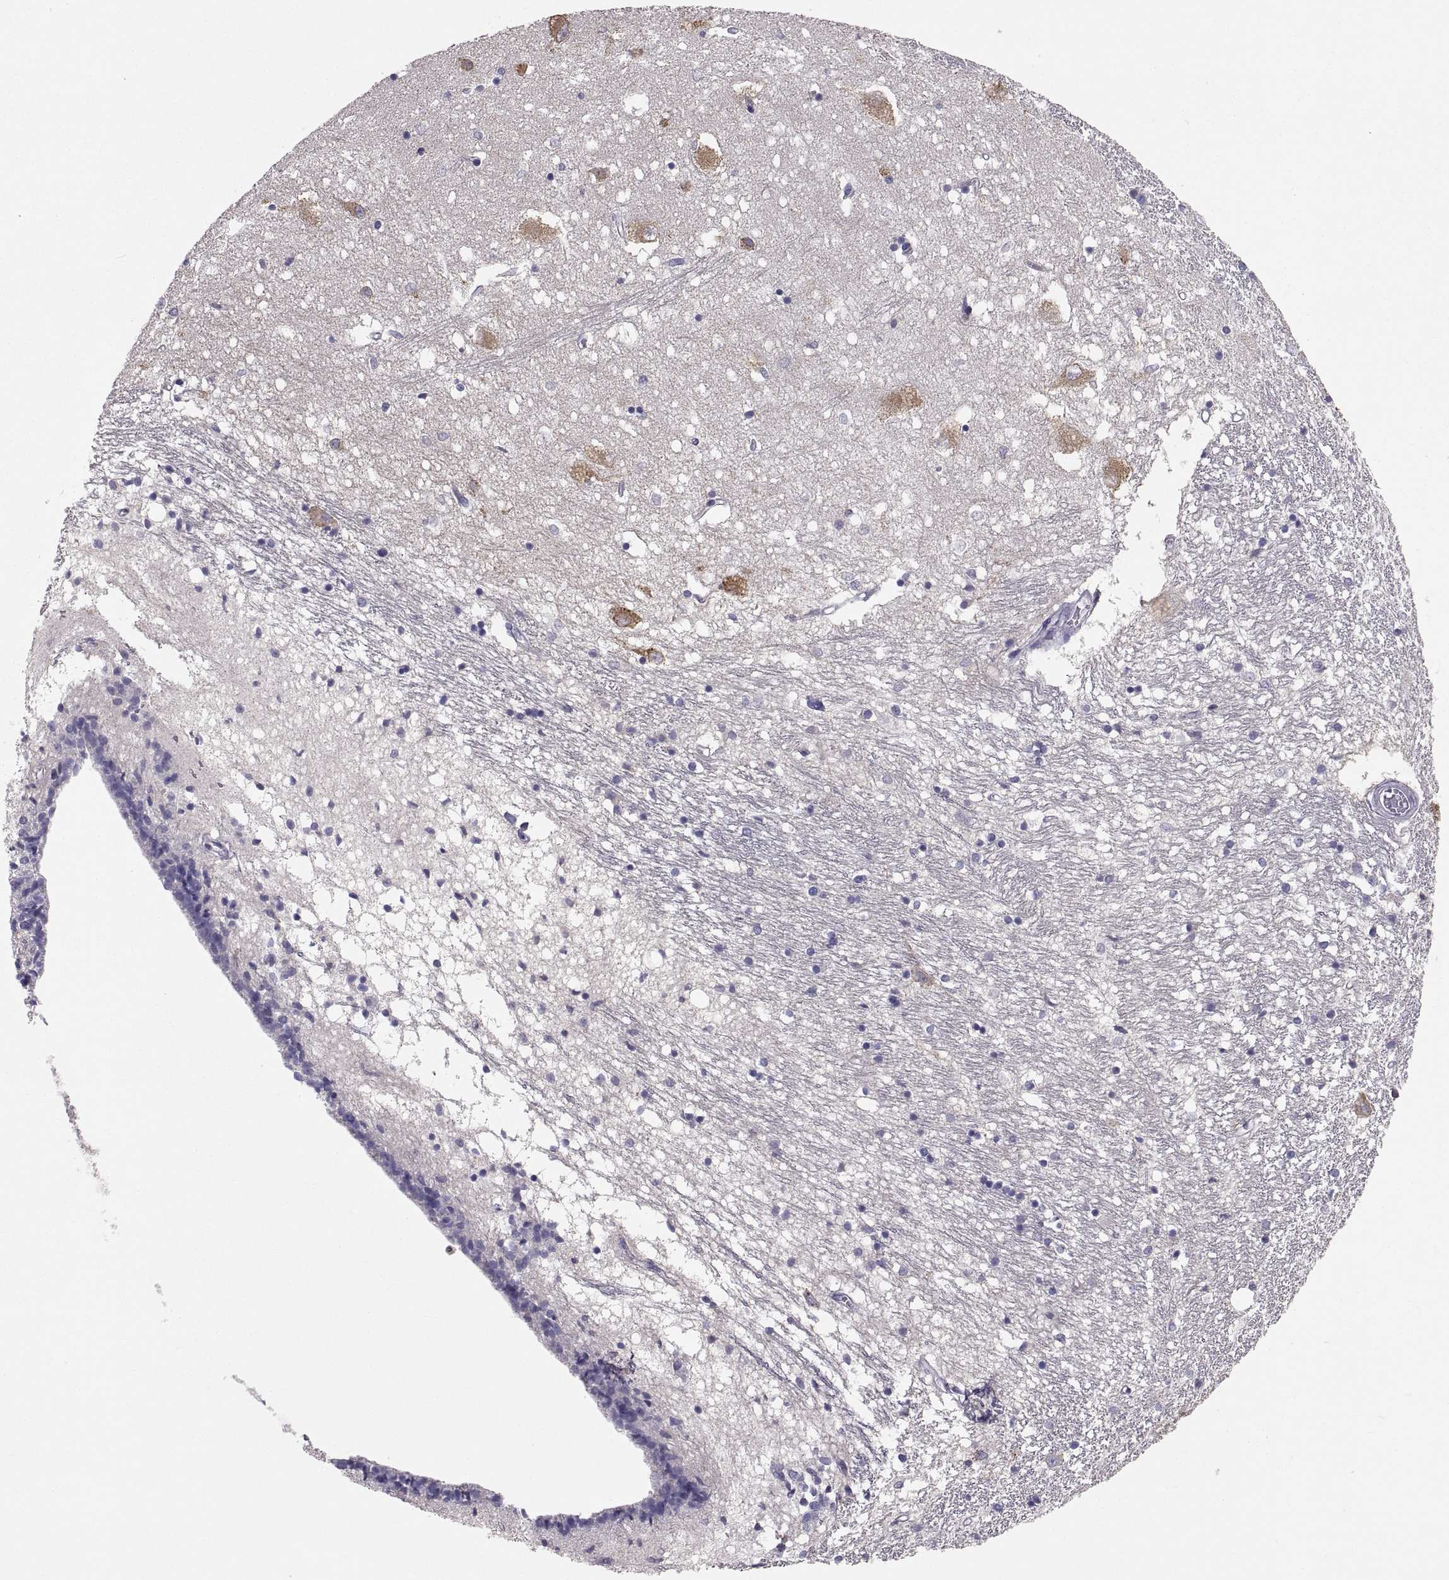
{"staining": {"intensity": "negative", "quantity": "none", "location": "none"}, "tissue": "caudate", "cell_type": "Glial cells", "image_type": "normal", "snomed": [{"axis": "morphology", "description": "Normal tissue, NOS"}, {"axis": "topography", "description": "Lateral ventricle wall"}], "caption": "Photomicrograph shows no significant protein staining in glial cells of benign caudate.", "gene": "ERO1A", "patient": {"sex": "female", "age": 71}}